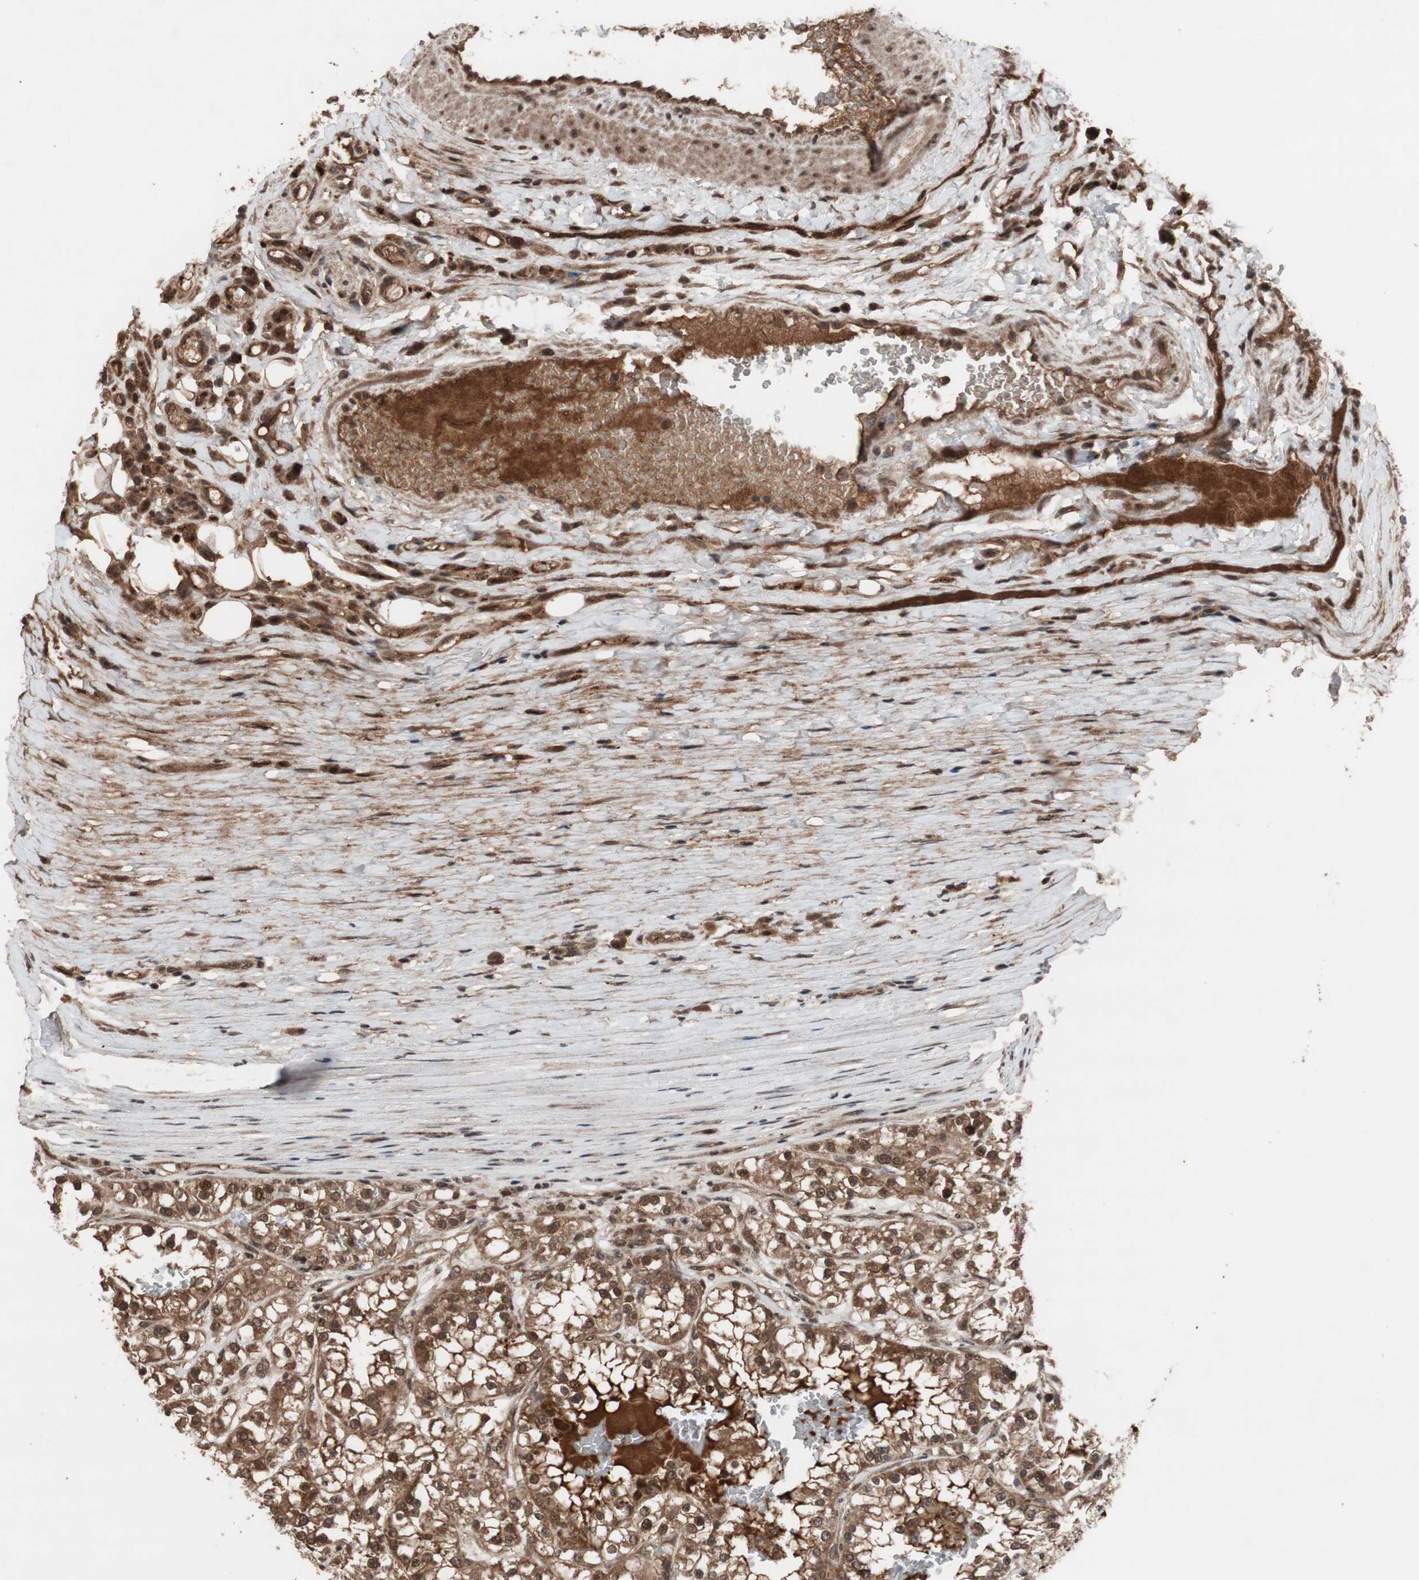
{"staining": {"intensity": "moderate", "quantity": ">75%", "location": "cytoplasmic/membranous"}, "tissue": "renal cancer", "cell_type": "Tumor cells", "image_type": "cancer", "snomed": [{"axis": "morphology", "description": "Adenocarcinoma, NOS"}, {"axis": "topography", "description": "Kidney"}], "caption": "A micrograph showing moderate cytoplasmic/membranous staining in approximately >75% of tumor cells in adenocarcinoma (renal), as visualized by brown immunohistochemical staining.", "gene": "KANSL1", "patient": {"sex": "female", "age": 52}}